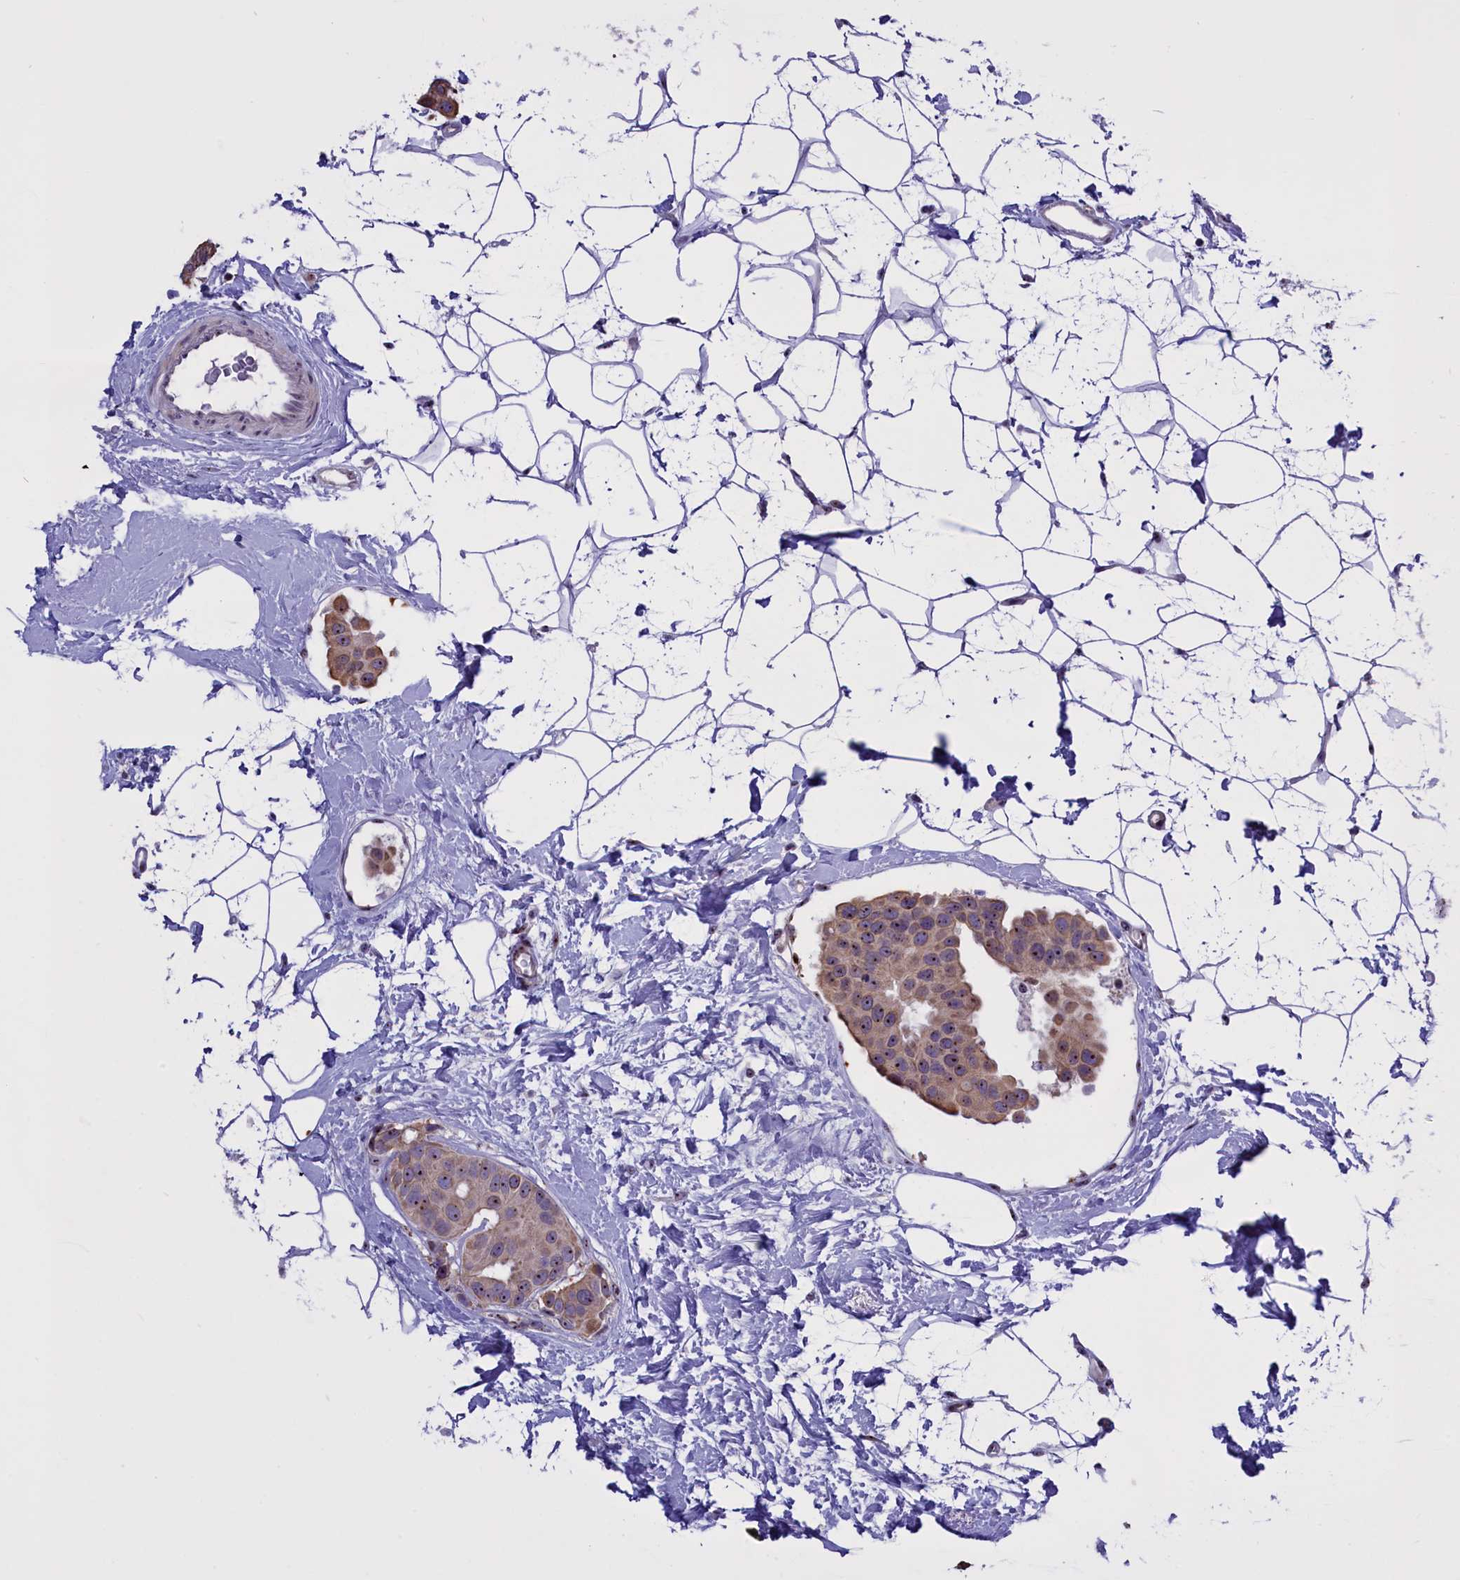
{"staining": {"intensity": "moderate", "quantity": ">75%", "location": "nuclear"}, "tissue": "breast cancer", "cell_type": "Tumor cells", "image_type": "cancer", "snomed": [{"axis": "morphology", "description": "Normal tissue, NOS"}, {"axis": "morphology", "description": "Duct carcinoma"}, {"axis": "topography", "description": "Breast"}], "caption": "Immunohistochemistry (IHC) (DAB (3,3'-diaminobenzidine)) staining of invasive ductal carcinoma (breast) shows moderate nuclear protein expression in approximately >75% of tumor cells. Using DAB (3,3'-diaminobenzidine) (brown) and hematoxylin (blue) stains, captured at high magnification using brightfield microscopy.", "gene": "TBL3", "patient": {"sex": "female", "age": 39}}